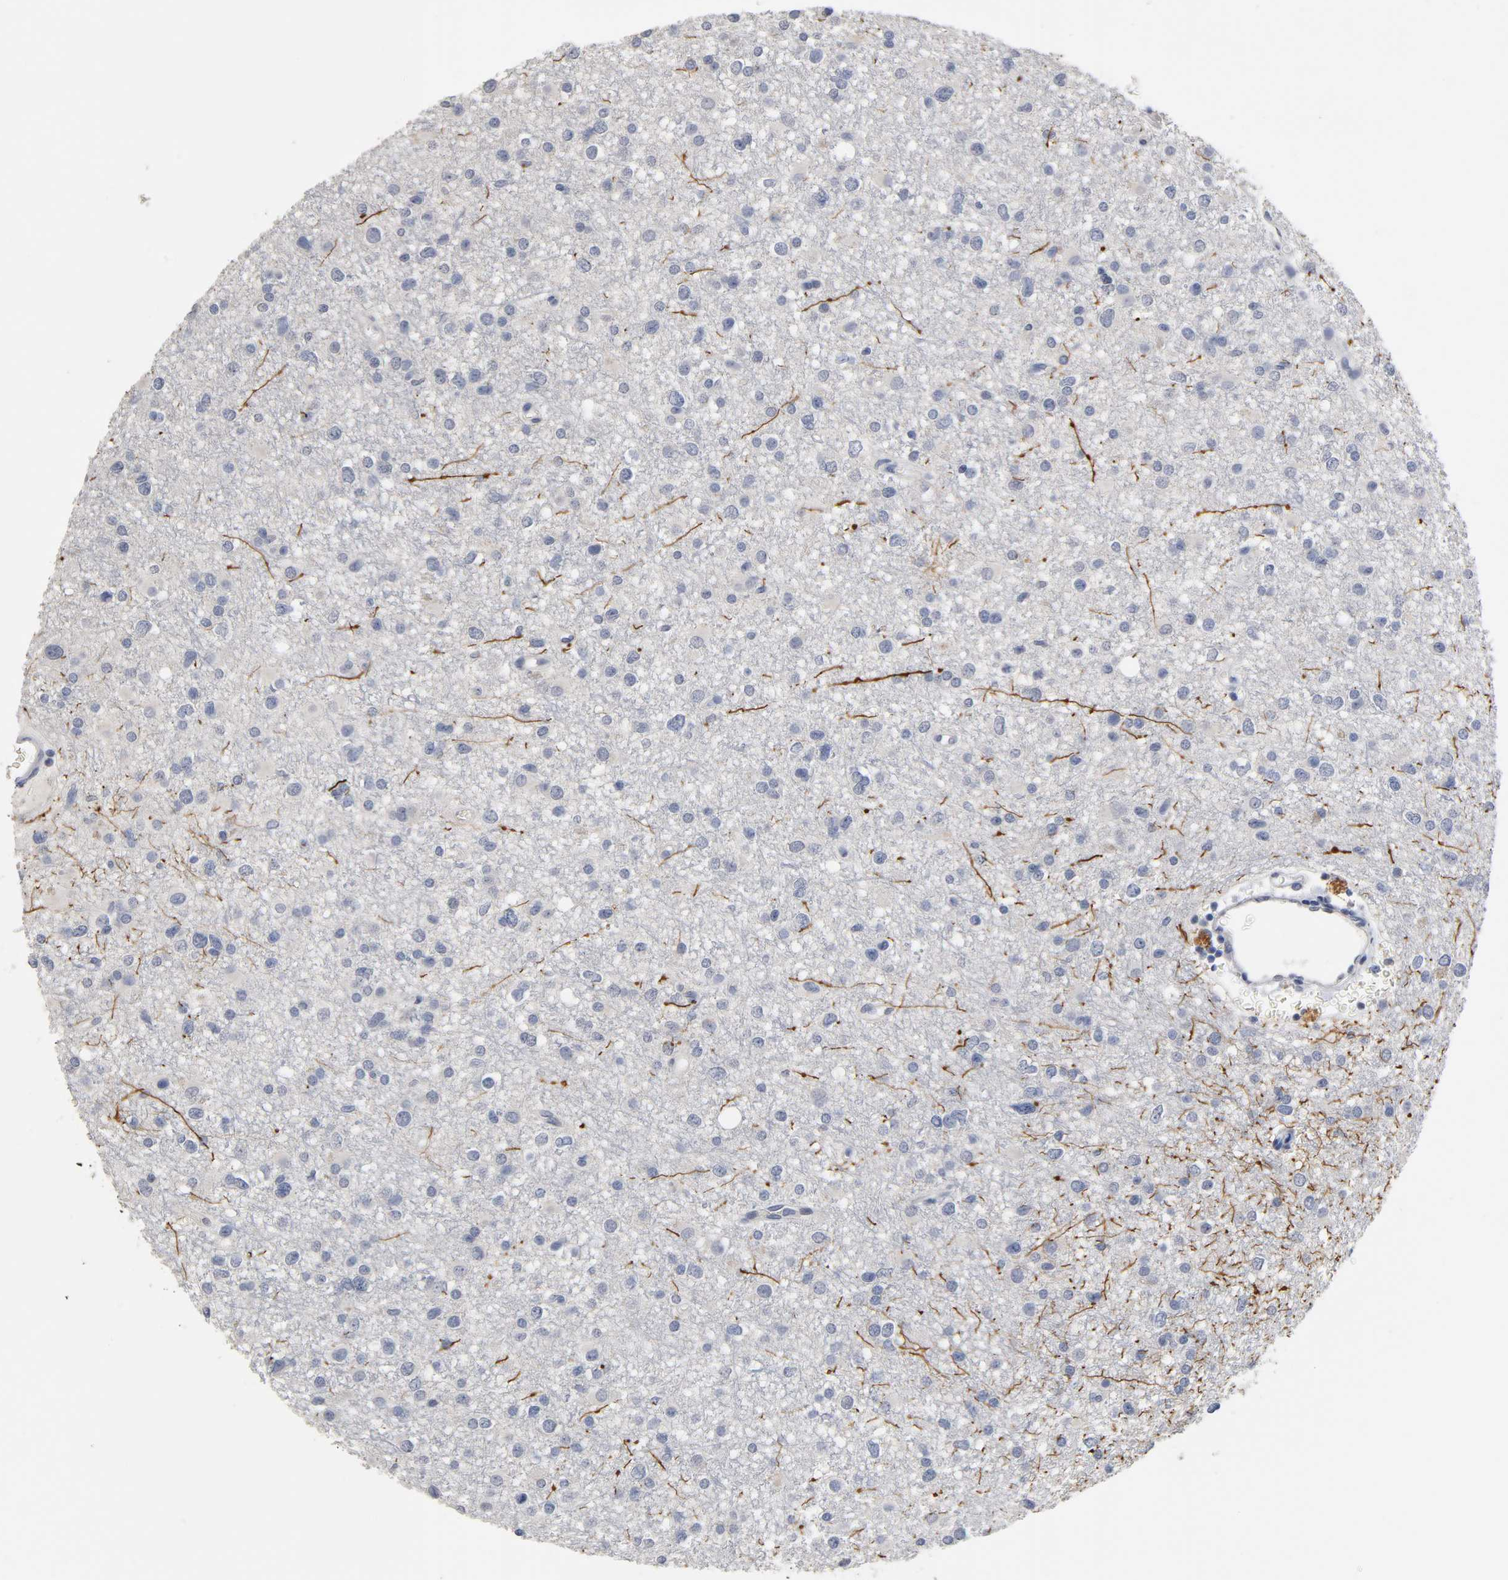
{"staining": {"intensity": "negative", "quantity": "none", "location": "none"}, "tissue": "glioma", "cell_type": "Tumor cells", "image_type": "cancer", "snomed": [{"axis": "morphology", "description": "Glioma, malignant, Low grade"}, {"axis": "topography", "description": "Brain"}], "caption": "A histopathology image of glioma stained for a protein shows no brown staining in tumor cells.", "gene": "OVOL1", "patient": {"sex": "male", "age": 42}}